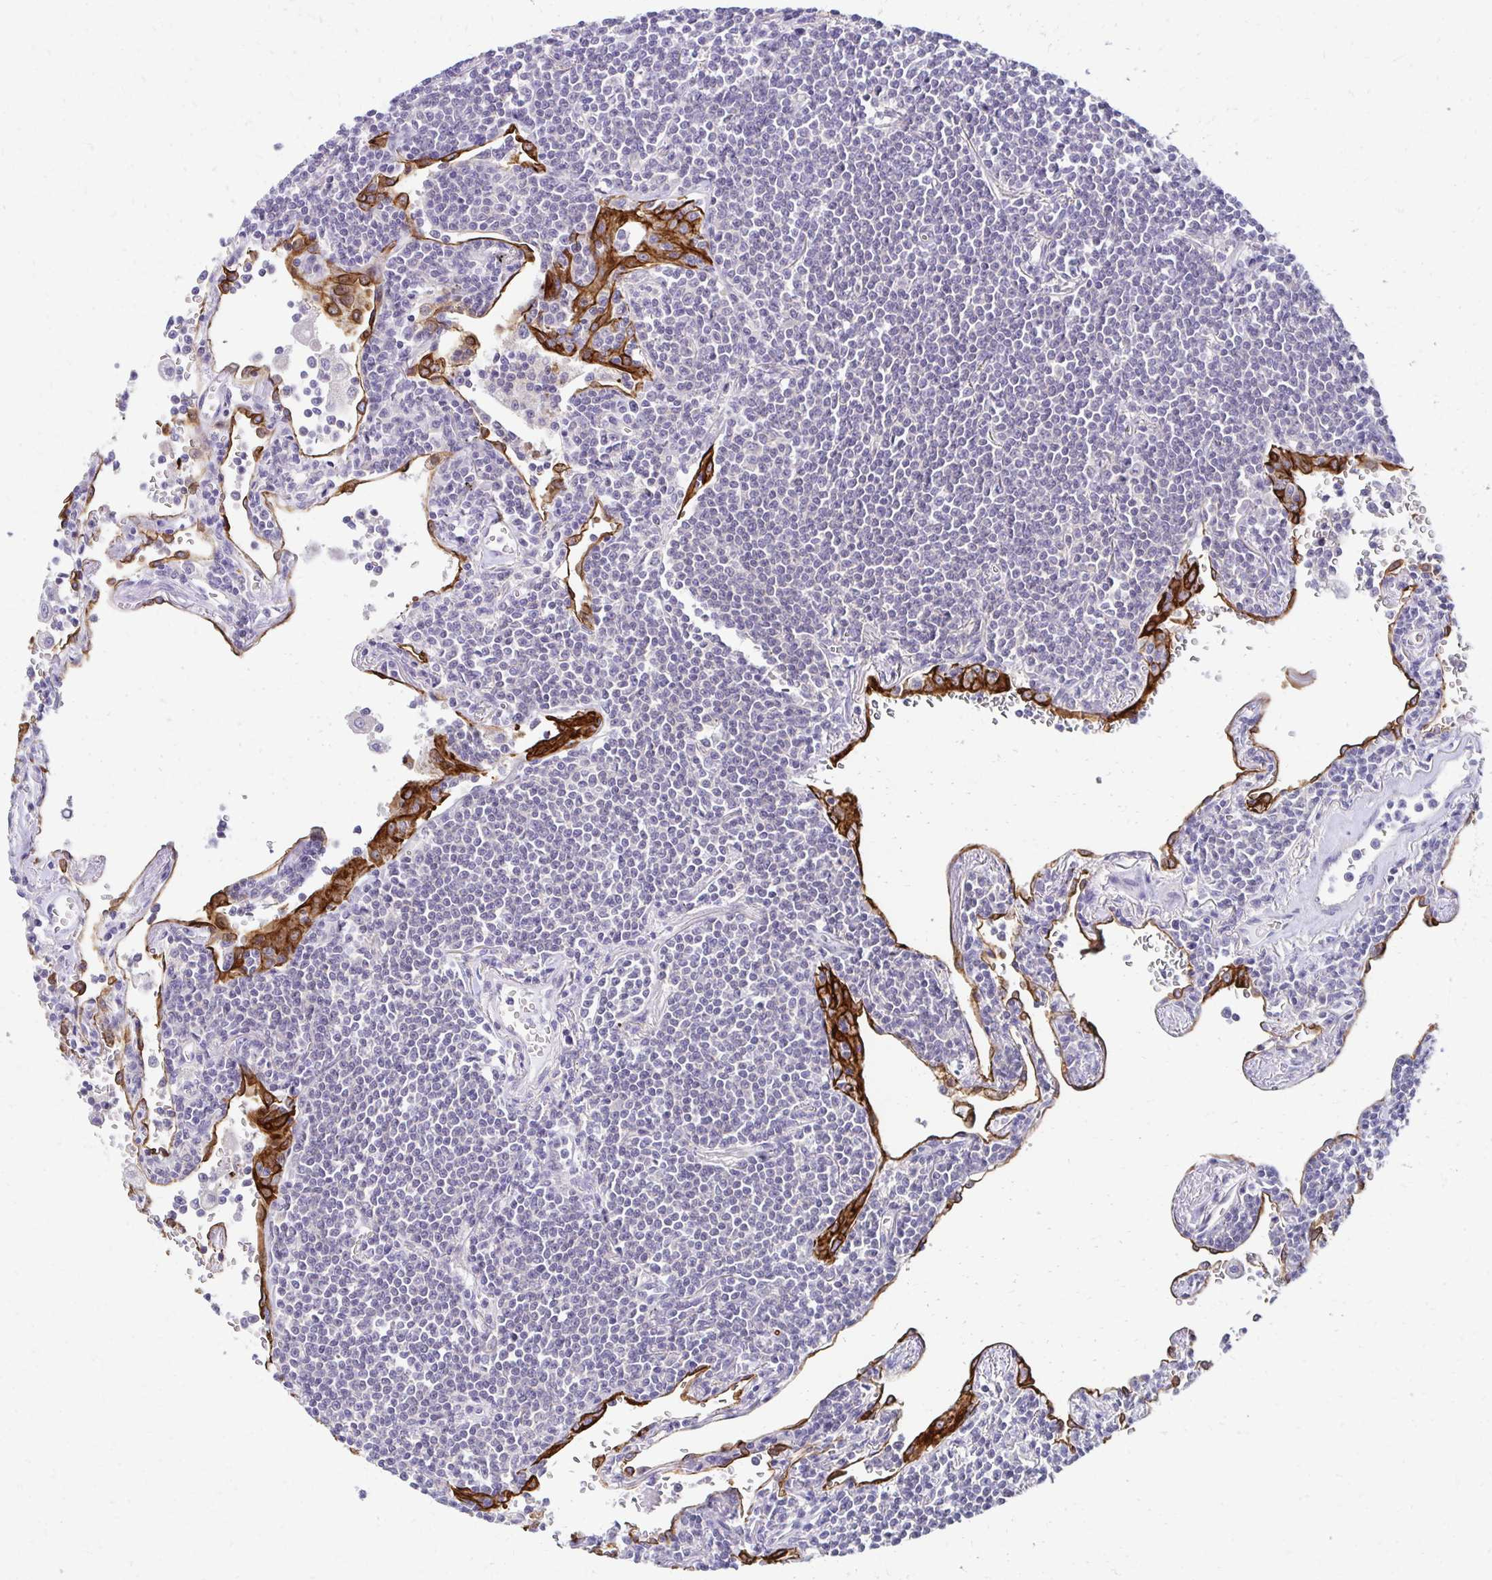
{"staining": {"intensity": "negative", "quantity": "none", "location": "none"}, "tissue": "lymphoma", "cell_type": "Tumor cells", "image_type": "cancer", "snomed": [{"axis": "morphology", "description": "Malignant lymphoma, non-Hodgkin's type, Low grade"}, {"axis": "topography", "description": "Lung"}], "caption": "DAB immunohistochemical staining of human malignant lymphoma, non-Hodgkin's type (low-grade) shows no significant expression in tumor cells.", "gene": "C1QTNF2", "patient": {"sex": "female", "age": 71}}